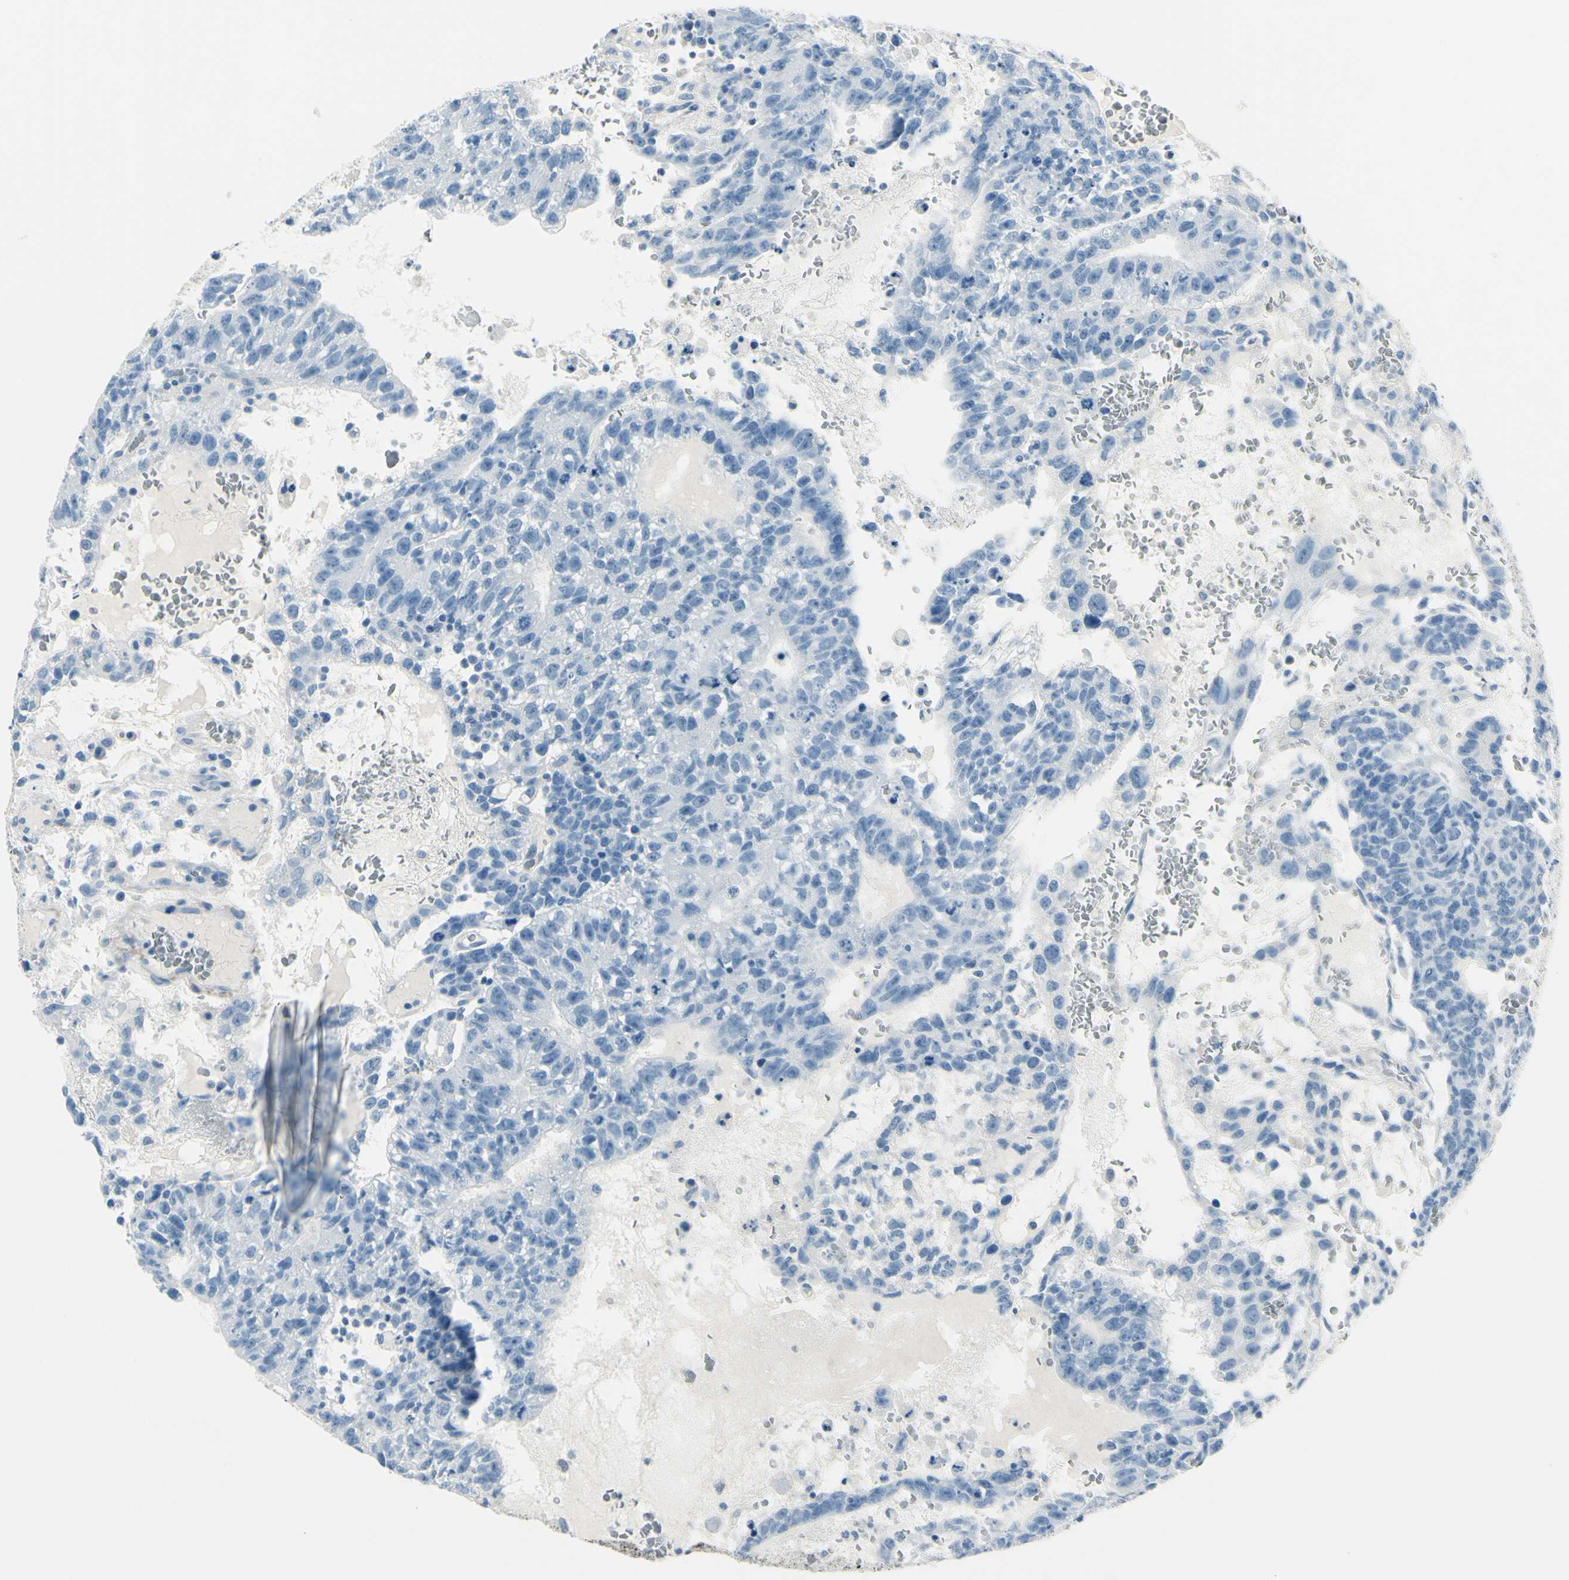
{"staining": {"intensity": "negative", "quantity": "none", "location": "none"}, "tissue": "testis cancer", "cell_type": "Tumor cells", "image_type": "cancer", "snomed": [{"axis": "morphology", "description": "Seminoma, NOS"}, {"axis": "morphology", "description": "Carcinoma, Embryonal, NOS"}, {"axis": "topography", "description": "Testis"}], "caption": "A micrograph of human testis embryonal carcinoma is negative for staining in tumor cells. (DAB (3,3'-diaminobenzidine) immunohistochemistry, high magnification).", "gene": "CDH15", "patient": {"sex": "male", "age": 52}}